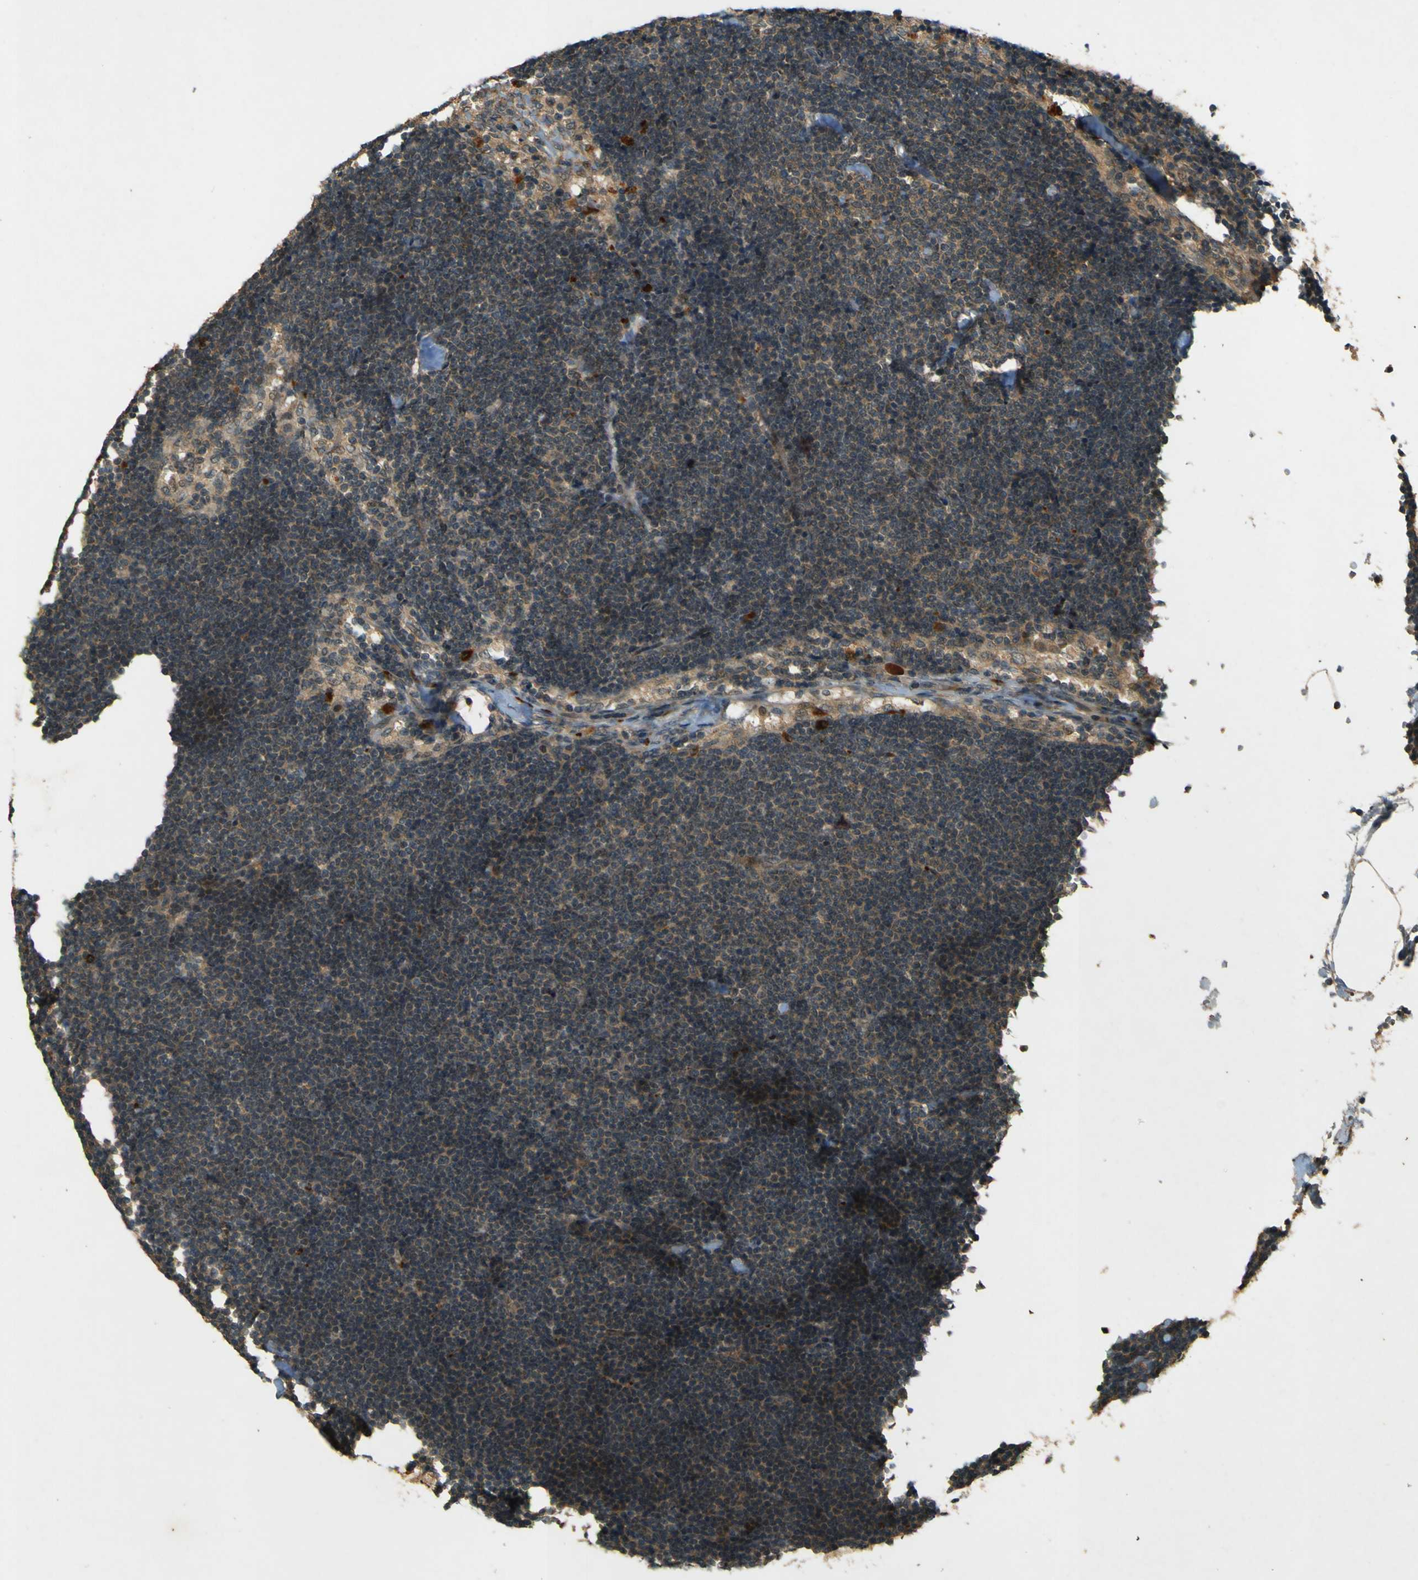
{"staining": {"intensity": "weak", "quantity": "25%-75%", "location": "cytoplasmic/membranous"}, "tissue": "lymph node", "cell_type": "Germinal center cells", "image_type": "normal", "snomed": [{"axis": "morphology", "description": "Normal tissue, NOS"}, {"axis": "topography", "description": "Lymph node"}], "caption": "Immunohistochemistry histopathology image of unremarkable lymph node stained for a protein (brown), which displays low levels of weak cytoplasmic/membranous staining in approximately 25%-75% of germinal center cells.", "gene": "MPDZ", "patient": {"sex": "male", "age": 63}}